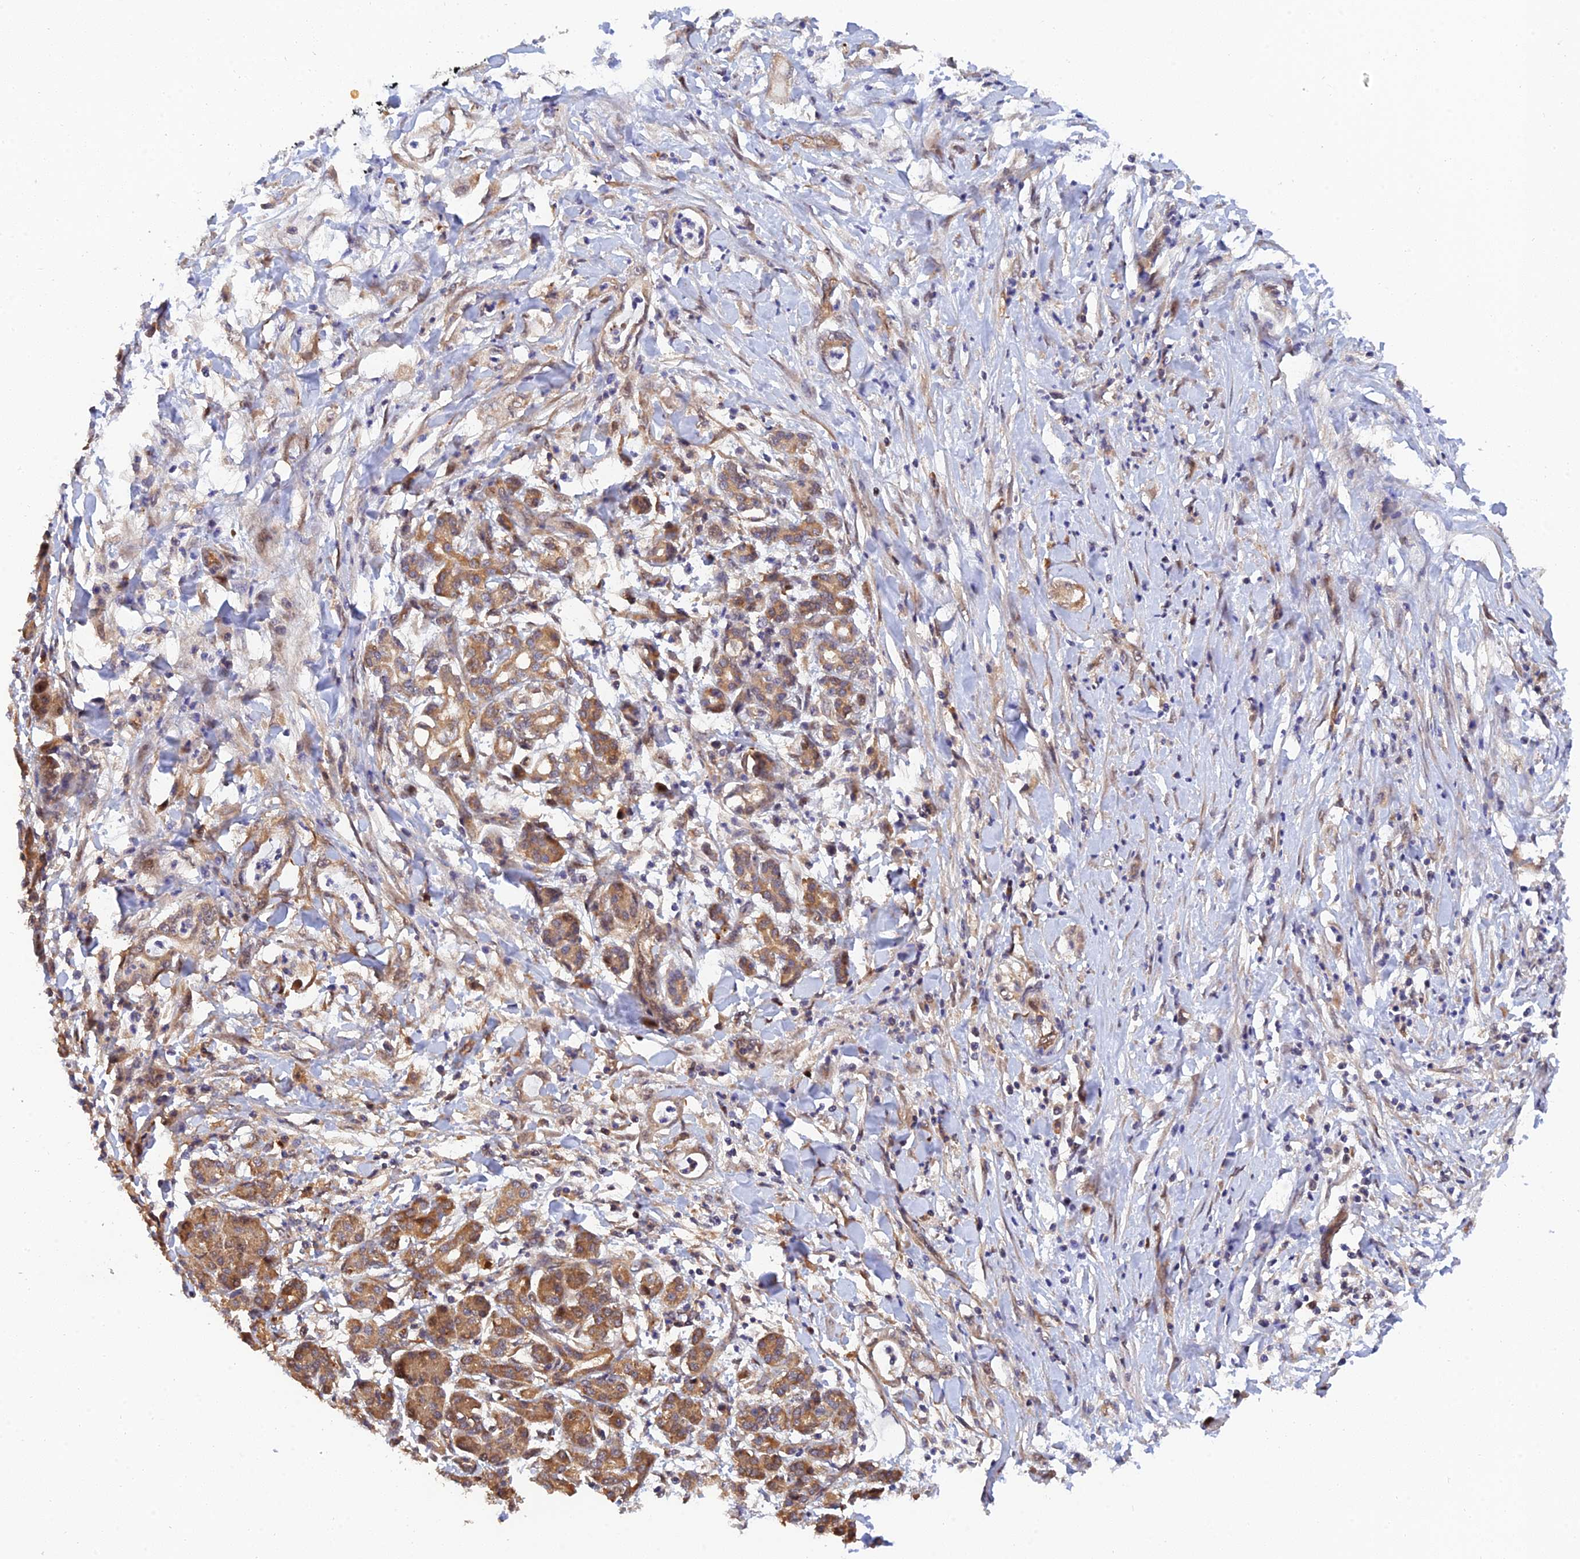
{"staining": {"intensity": "moderate", "quantity": ">75%", "location": "cytoplasmic/membranous"}, "tissue": "pancreatic cancer", "cell_type": "Tumor cells", "image_type": "cancer", "snomed": [{"axis": "morphology", "description": "Normal tissue, NOS"}, {"axis": "morphology", "description": "Adenocarcinoma, NOS"}, {"axis": "topography", "description": "Pancreas"}], "caption": "Pancreatic cancer (adenocarcinoma) tissue exhibits moderate cytoplasmic/membranous expression in approximately >75% of tumor cells, visualized by immunohistochemistry.", "gene": "ARL2BP", "patient": {"sex": "female", "age": 55}}